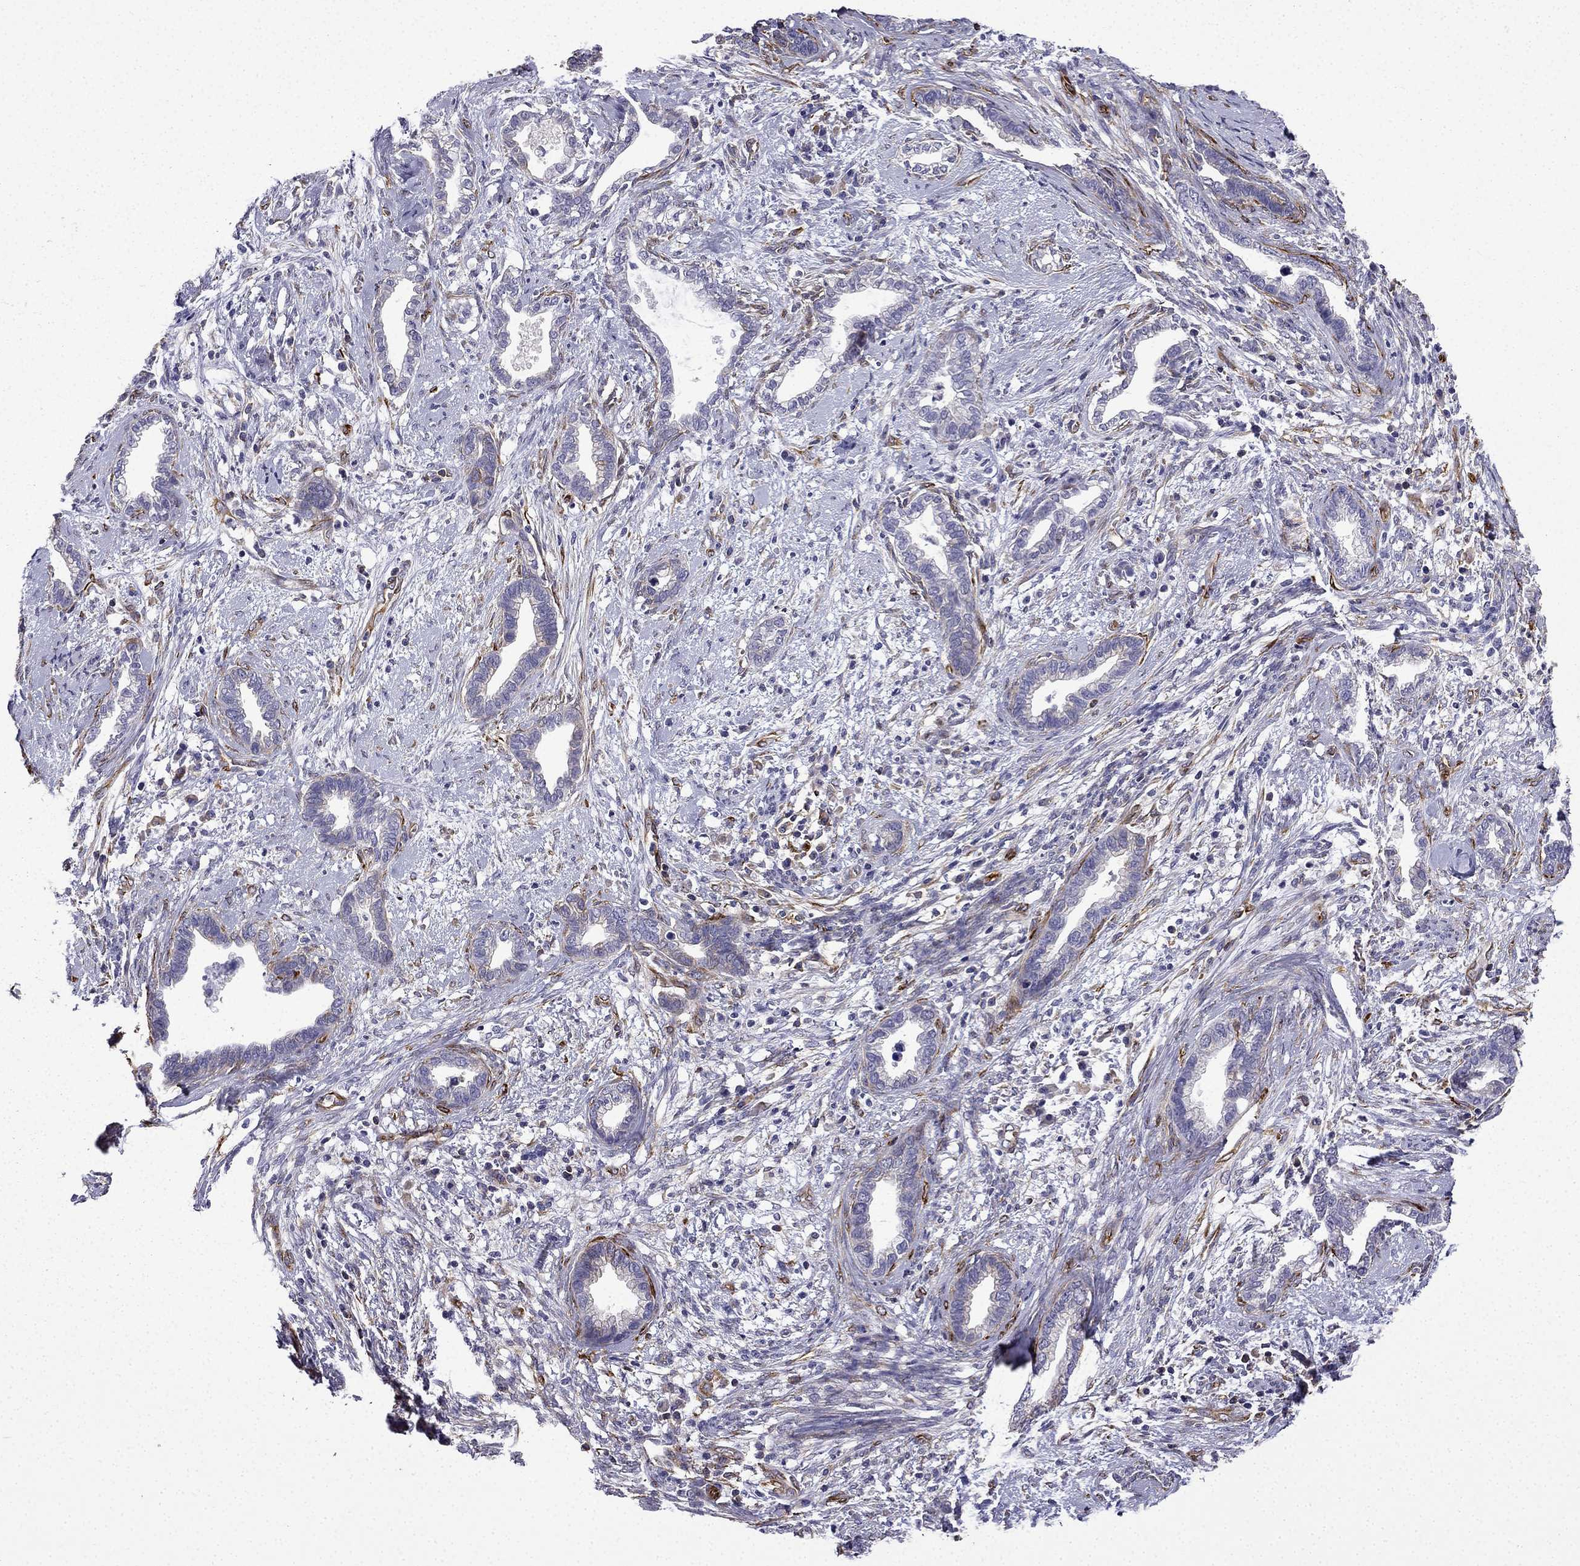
{"staining": {"intensity": "negative", "quantity": "none", "location": "none"}, "tissue": "cervical cancer", "cell_type": "Tumor cells", "image_type": "cancer", "snomed": [{"axis": "morphology", "description": "Adenocarcinoma, NOS"}, {"axis": "topography", "description": "Cervix"}], "caption": "This is an immunohistochemistry image of human cervical adenocarcinoma. There is no positivity in tumor cells.", "gene": "MAP4", "patient": {"sex": "female", "age": 62}}